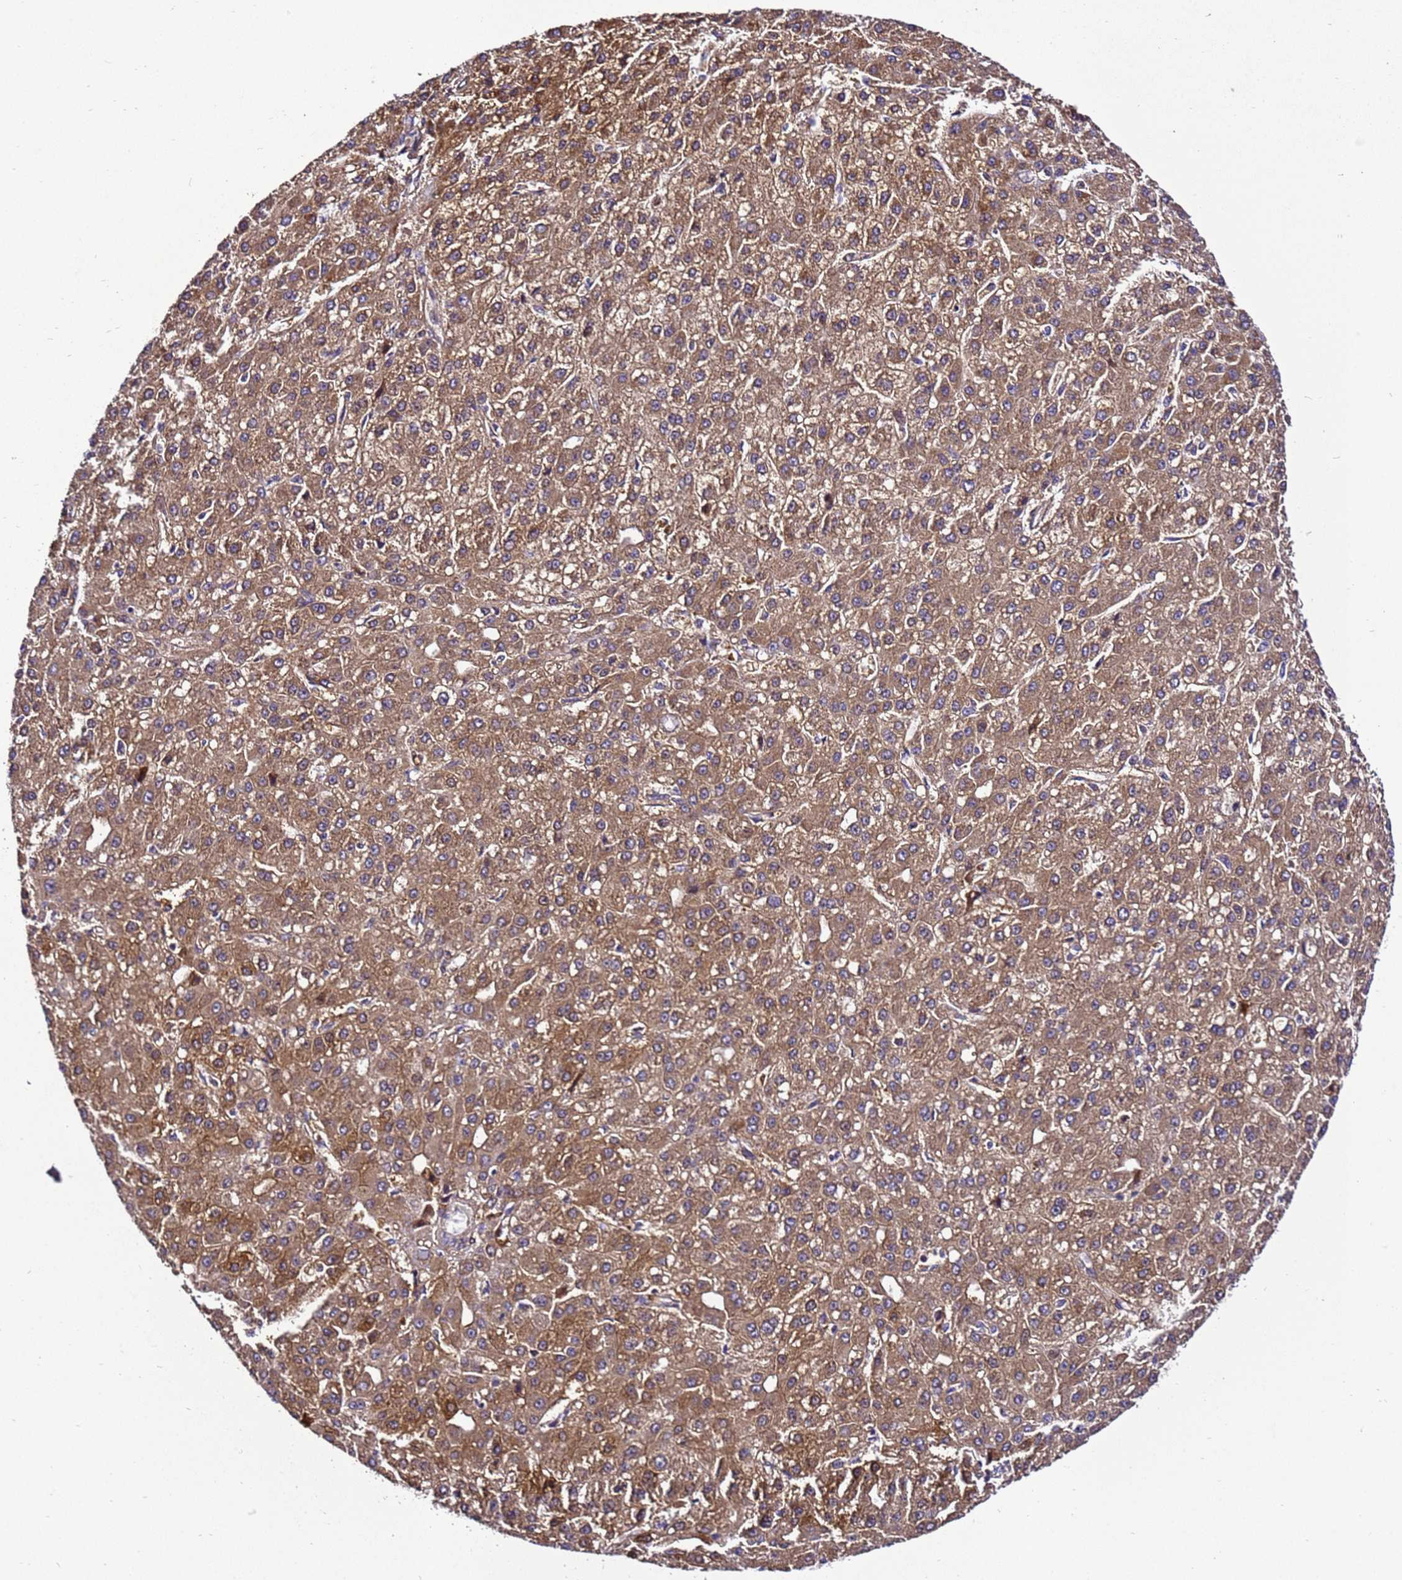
{"staining": {"intensity": "moderate", "quantity": ">75%", "location": "cytoplasmic/membranous"}, "tissue": "liver cancer", "cell_type": "Tumor cells", "image_type": "cancer", "snomed": [{"axis": "morphology", "description": "Carcinoma, Hepatocellular, NOS"}, {"axis": "topography", "description": "Liver"}], "caption": "The immunohistochemical stain highlights moderate cytoplasmic/membranous positivity in tumor cells of liver cancer tissue. The staining was performed using DAB, with brown indicating positive protein expression. Nuclei are stained blue with hematoxylin.", "gene": "ZNF417", "patient": {"sex": "male", "age": 67}}